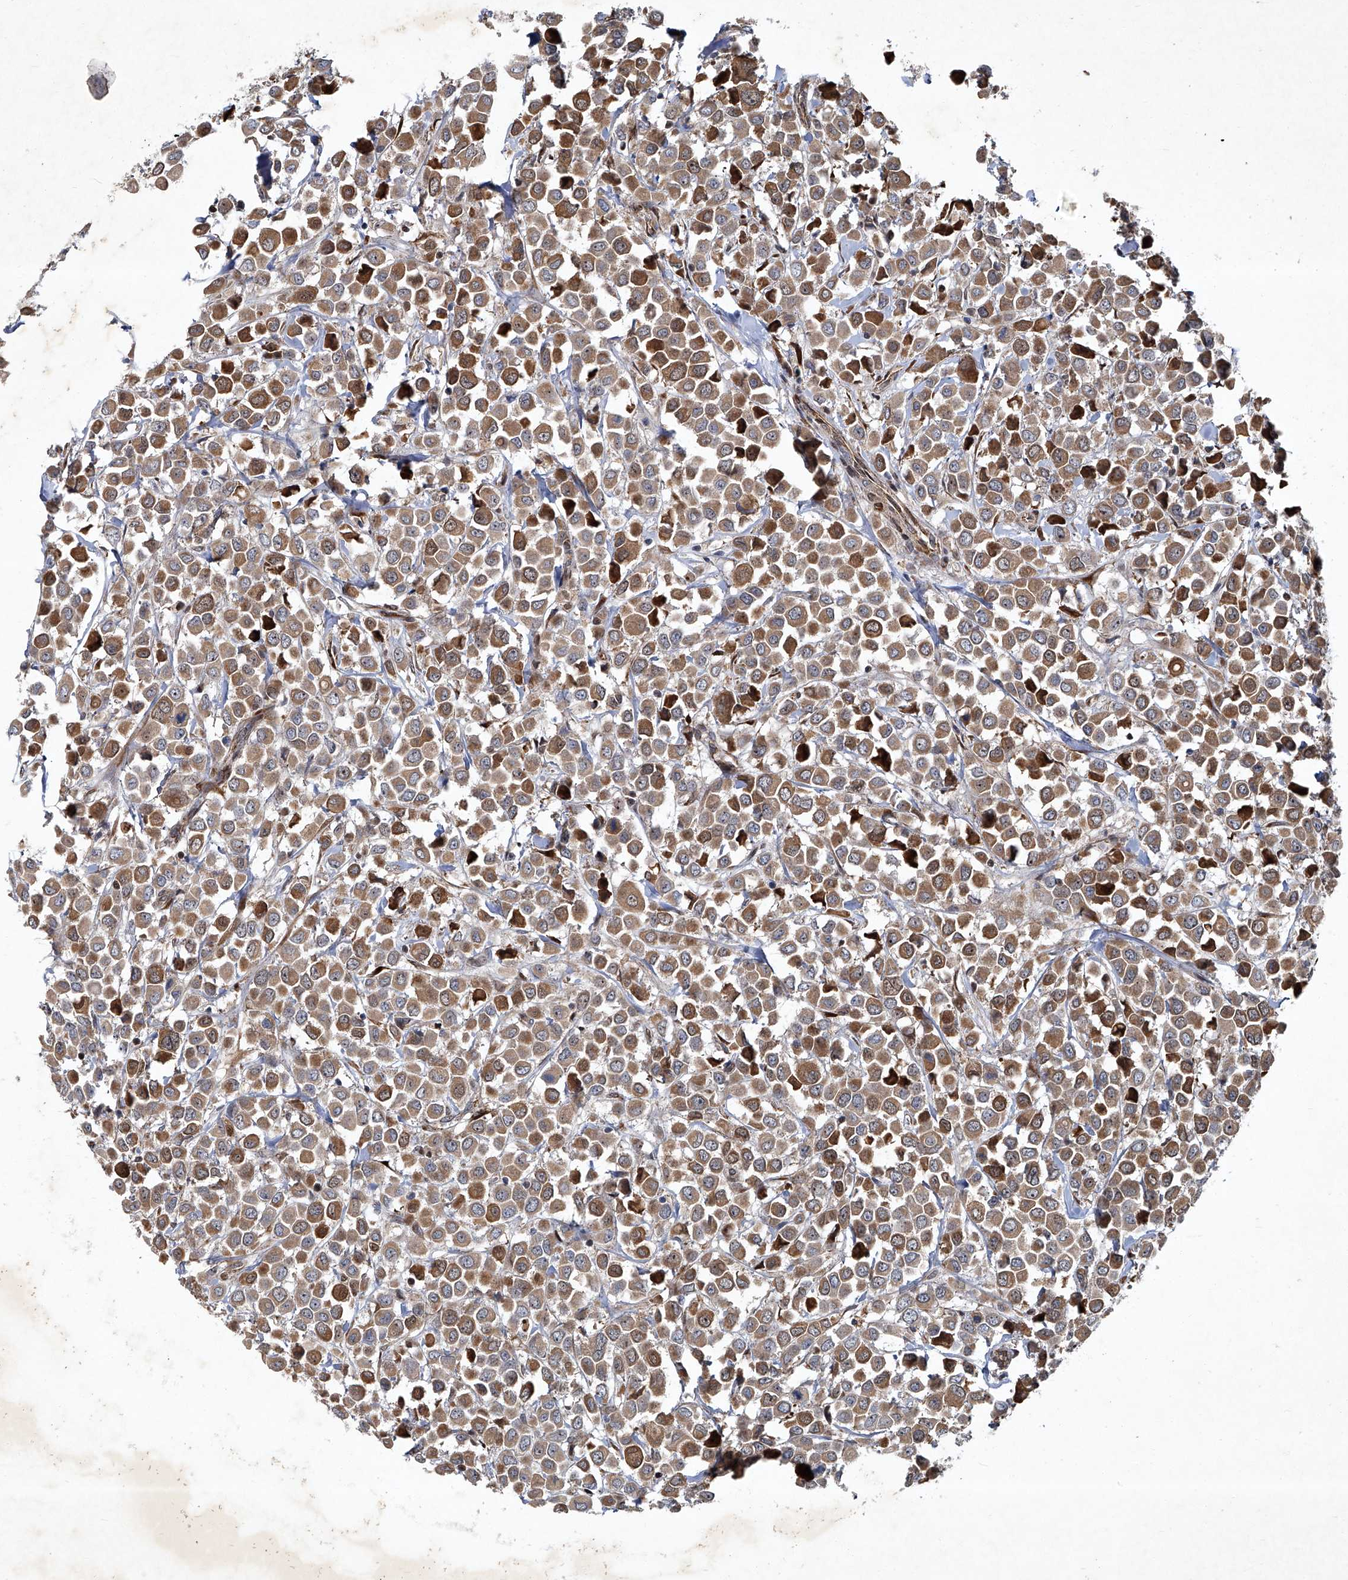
{"staining": {"intensity": "moderate", "quantity": ">75%", "location": "cytoplasmic/membranous"}, "tissue": "breast cancer", "cell_type": "Tumor cells", "image_type": "cancer", "snomed": [{"axis": "morphology", "description": "Duct carcinoma"}, {"axis": "topography", "description": "Breast"}], "caption": "Immunohistochemical staining of human infiltrating ductal carcinoma (breast) reveals medium levels of moderate cytoplasmic/membranous protein expression in about >75% of tumor cells.", "gene": "GPR132", "patient": {"sex": "female", "age": 61}}